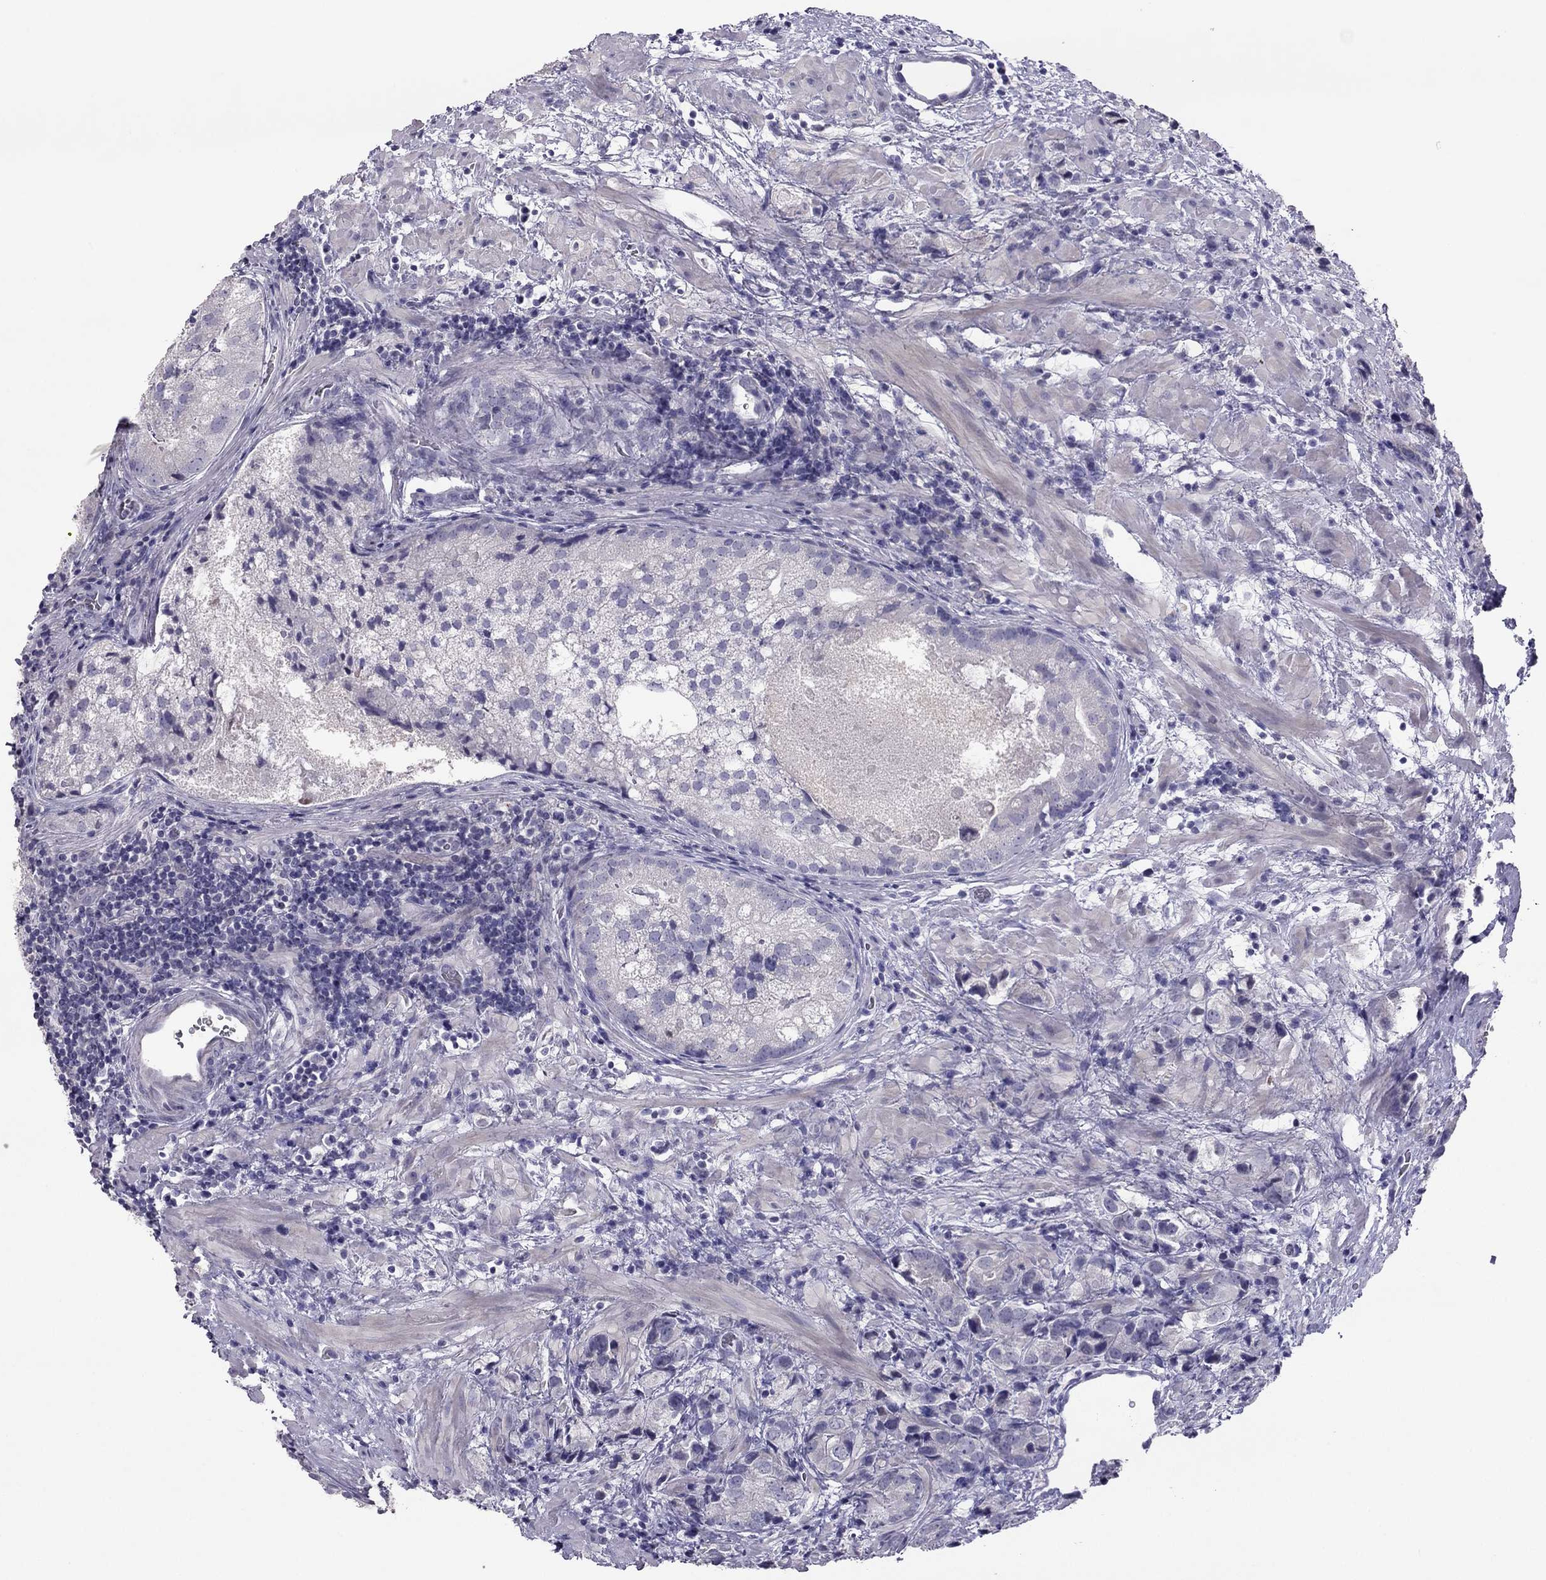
{"staining": {"intensity": "negative", "quantity": "none", "location": "none"}, "tissue": "prostate cancer", "cell_type": "Tumor cells", "image_type": "cancer", "snomed": [{"axis": "morphology", "description": "Adenocarcinoma, NOS"}, {"axis": "topography", "description": "Prostate and seminal vesicle, NOS"}], "caption": "An immunohistochemistry (IHC) histopathology image of prostate cancer (adenocarcinoma) is shown. There is no staining in tumor cells of prostate cancer (adenocarcinoma).", "gene": "RGS8", "patient": {"sex": "male", "age": 63}}